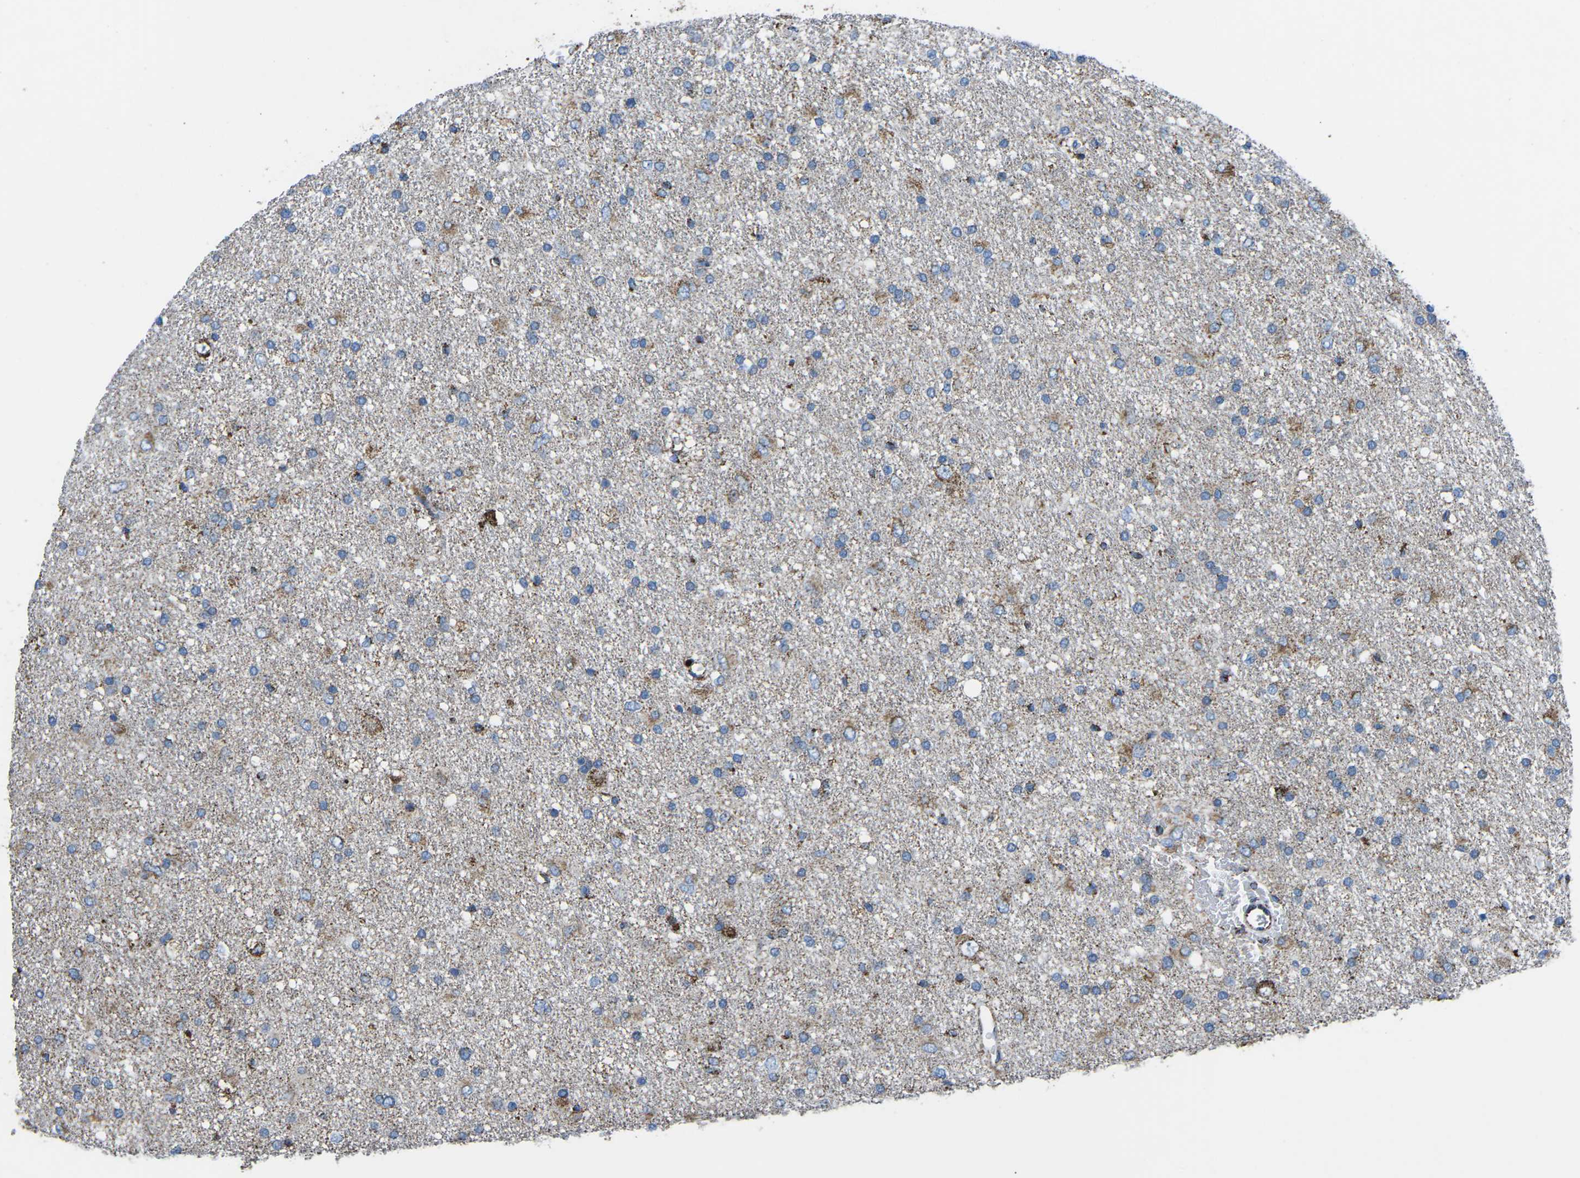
{"staining": {"intensity": "moderate", "quantity": "<25%", "location": "cytoplasmic/membranous"}, "tissue": "glioma", "cell_type": "Tumor cells", "image_type": "cancer", "snomed": [{"axis": "morphology", "description": "Glioma, malignant, Low grade"}, {"axis": "topography", "description": "Brain"}], "caption": "Moderate cytoplasmic/membranous protein positivity is present in about <25% of tumor cells in glioma.", "gene": "MT-CO2", "patient": {"sex": "male", "age": 77}}